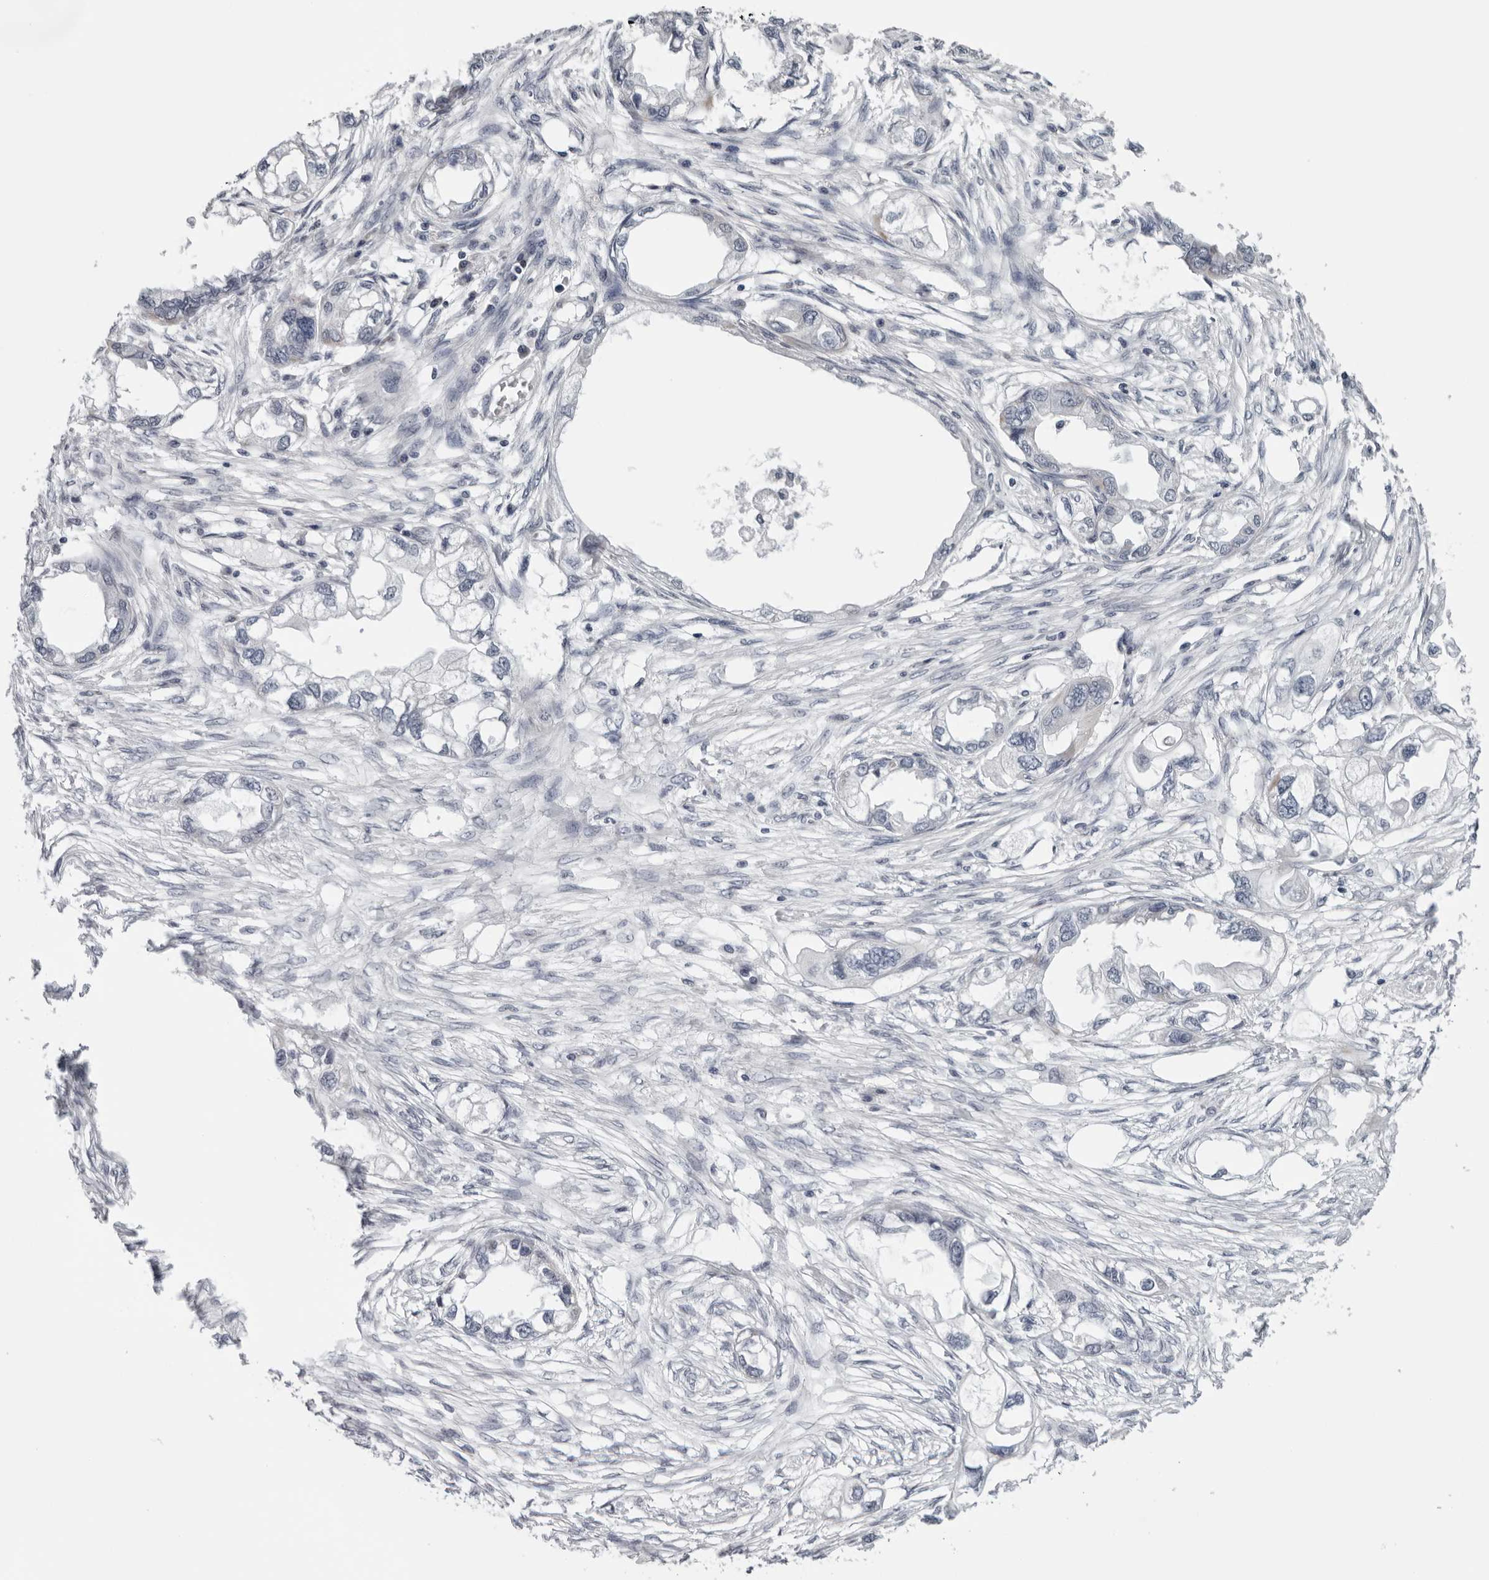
{"staining": {"intensity": "negative", "quantity": "none", "location": "none"}, "tissue": "endometrial cancer", "cell_type": "Tumor cells", "image_type": "cancer", "snomed": [{"axis": "morphology", "description": "Adenocarcinoma, NOS"}, {"axis": "morphology", "description": "Adenocarcinoma, metastatic, NOS"}, {"axis": "topography", "description": "Adipose tissue"}, {"axis": "topography", "description": "Endometrium"}], "caption": "A micrograph of endometrial cancer (metastatic adenocarcinoma) stained for a protein displays no brown staining in tumor cells.", "gene": "CPT2", "patient": {"sex": "female", "age": 67}}